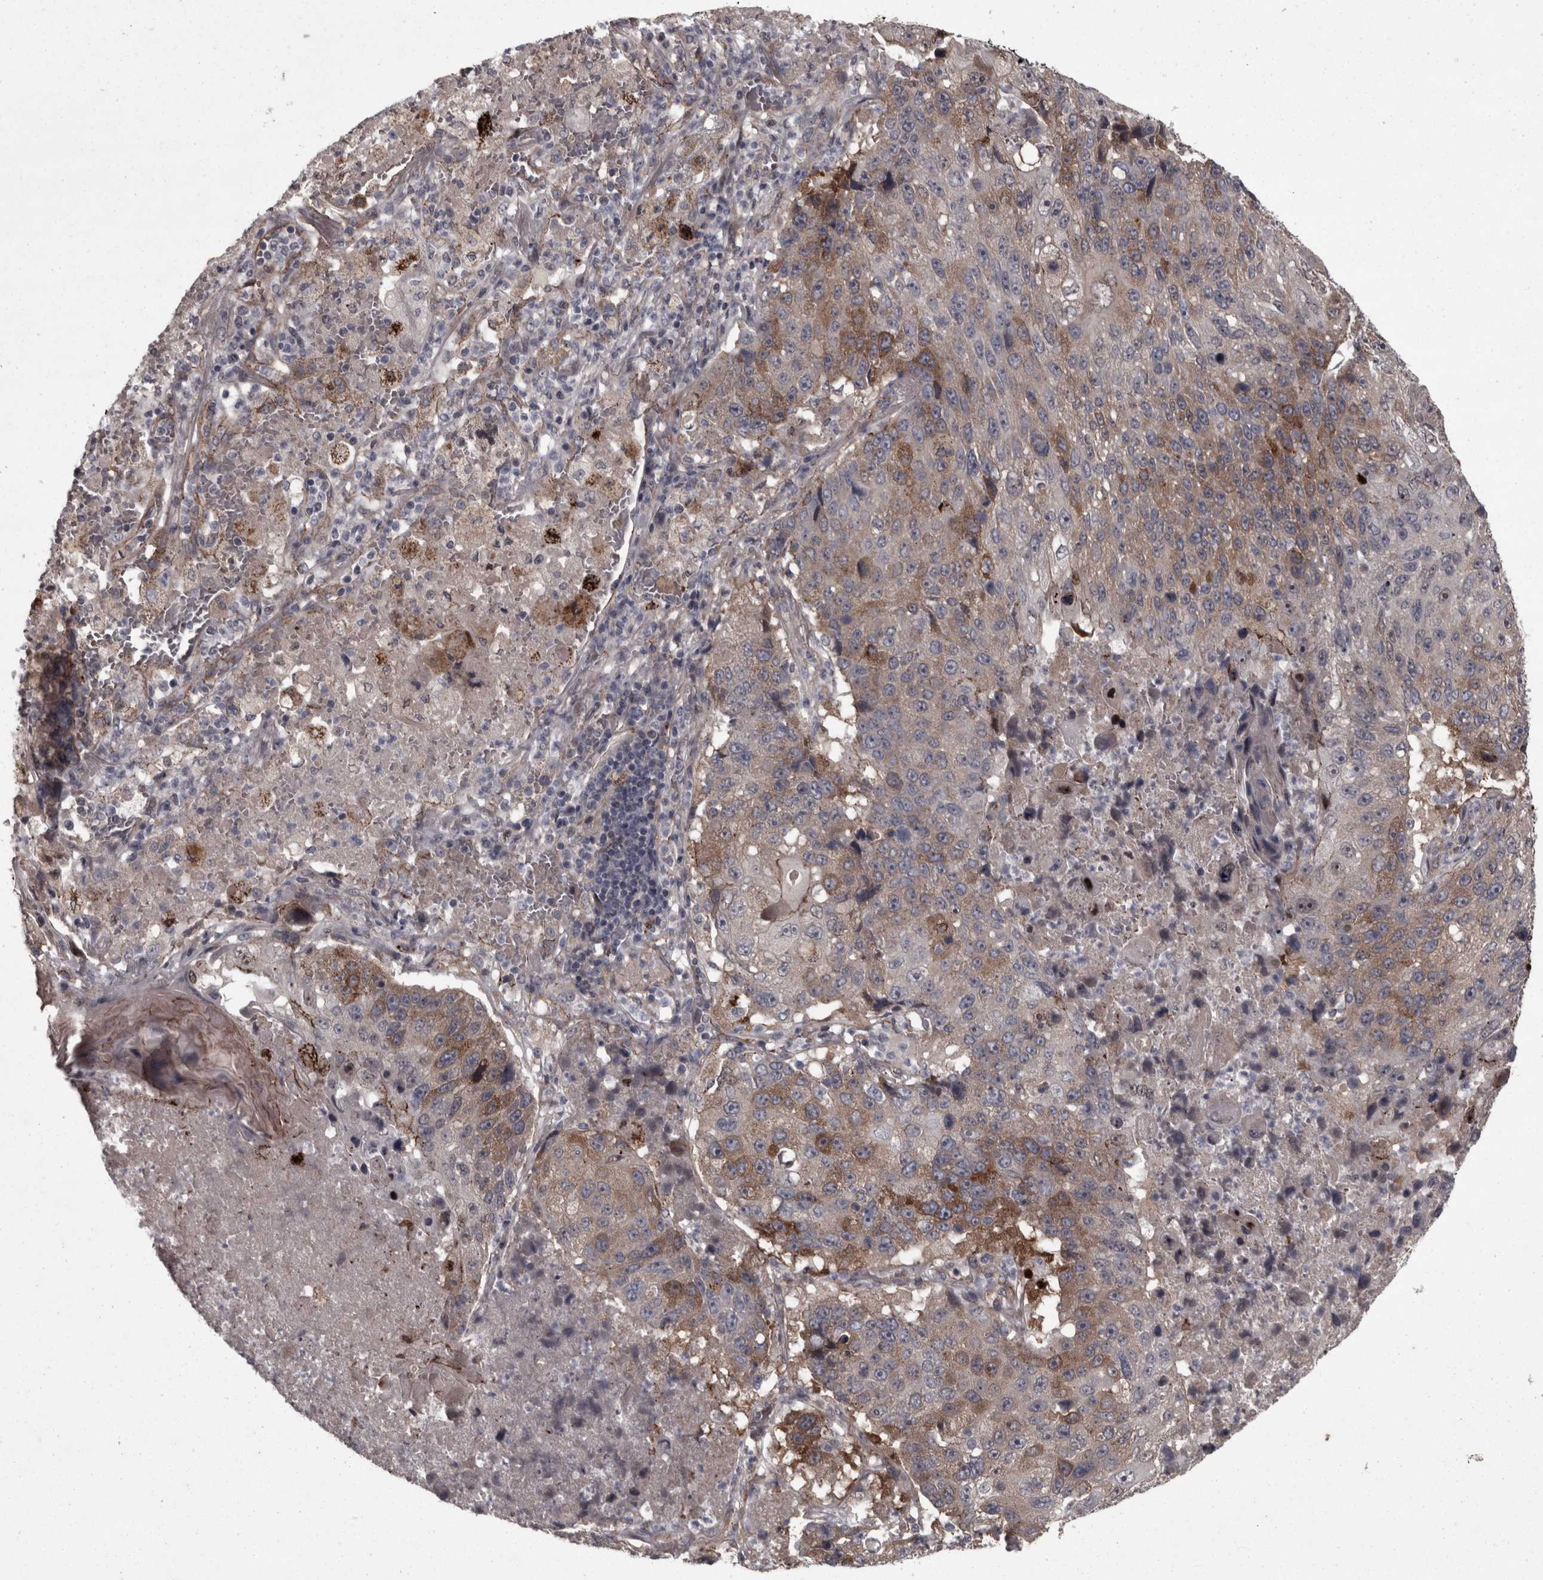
{"staining": {"intensity": "moderate", "quantity": "25%-75%", "location": "cytoplasmic/membranous"}, "tissue": "lung cancer", "cell_type": "Tumor cells", "image_type": "cancer", "snomed": [{"axis": "morphology", "description": "Squamous cell carcinoma, NOS"}, {"axis": "topography", "description": "Lung"}], "caption": "There is medium levels of moderate cytoplasmic/membranous expression in tumor cells of squamous cell carcinoma (lung), as demonstrated by immunohistochemical staining (brown color).", "gene": "PCDH17", "patient": {"sex": "male", "age": 61}}